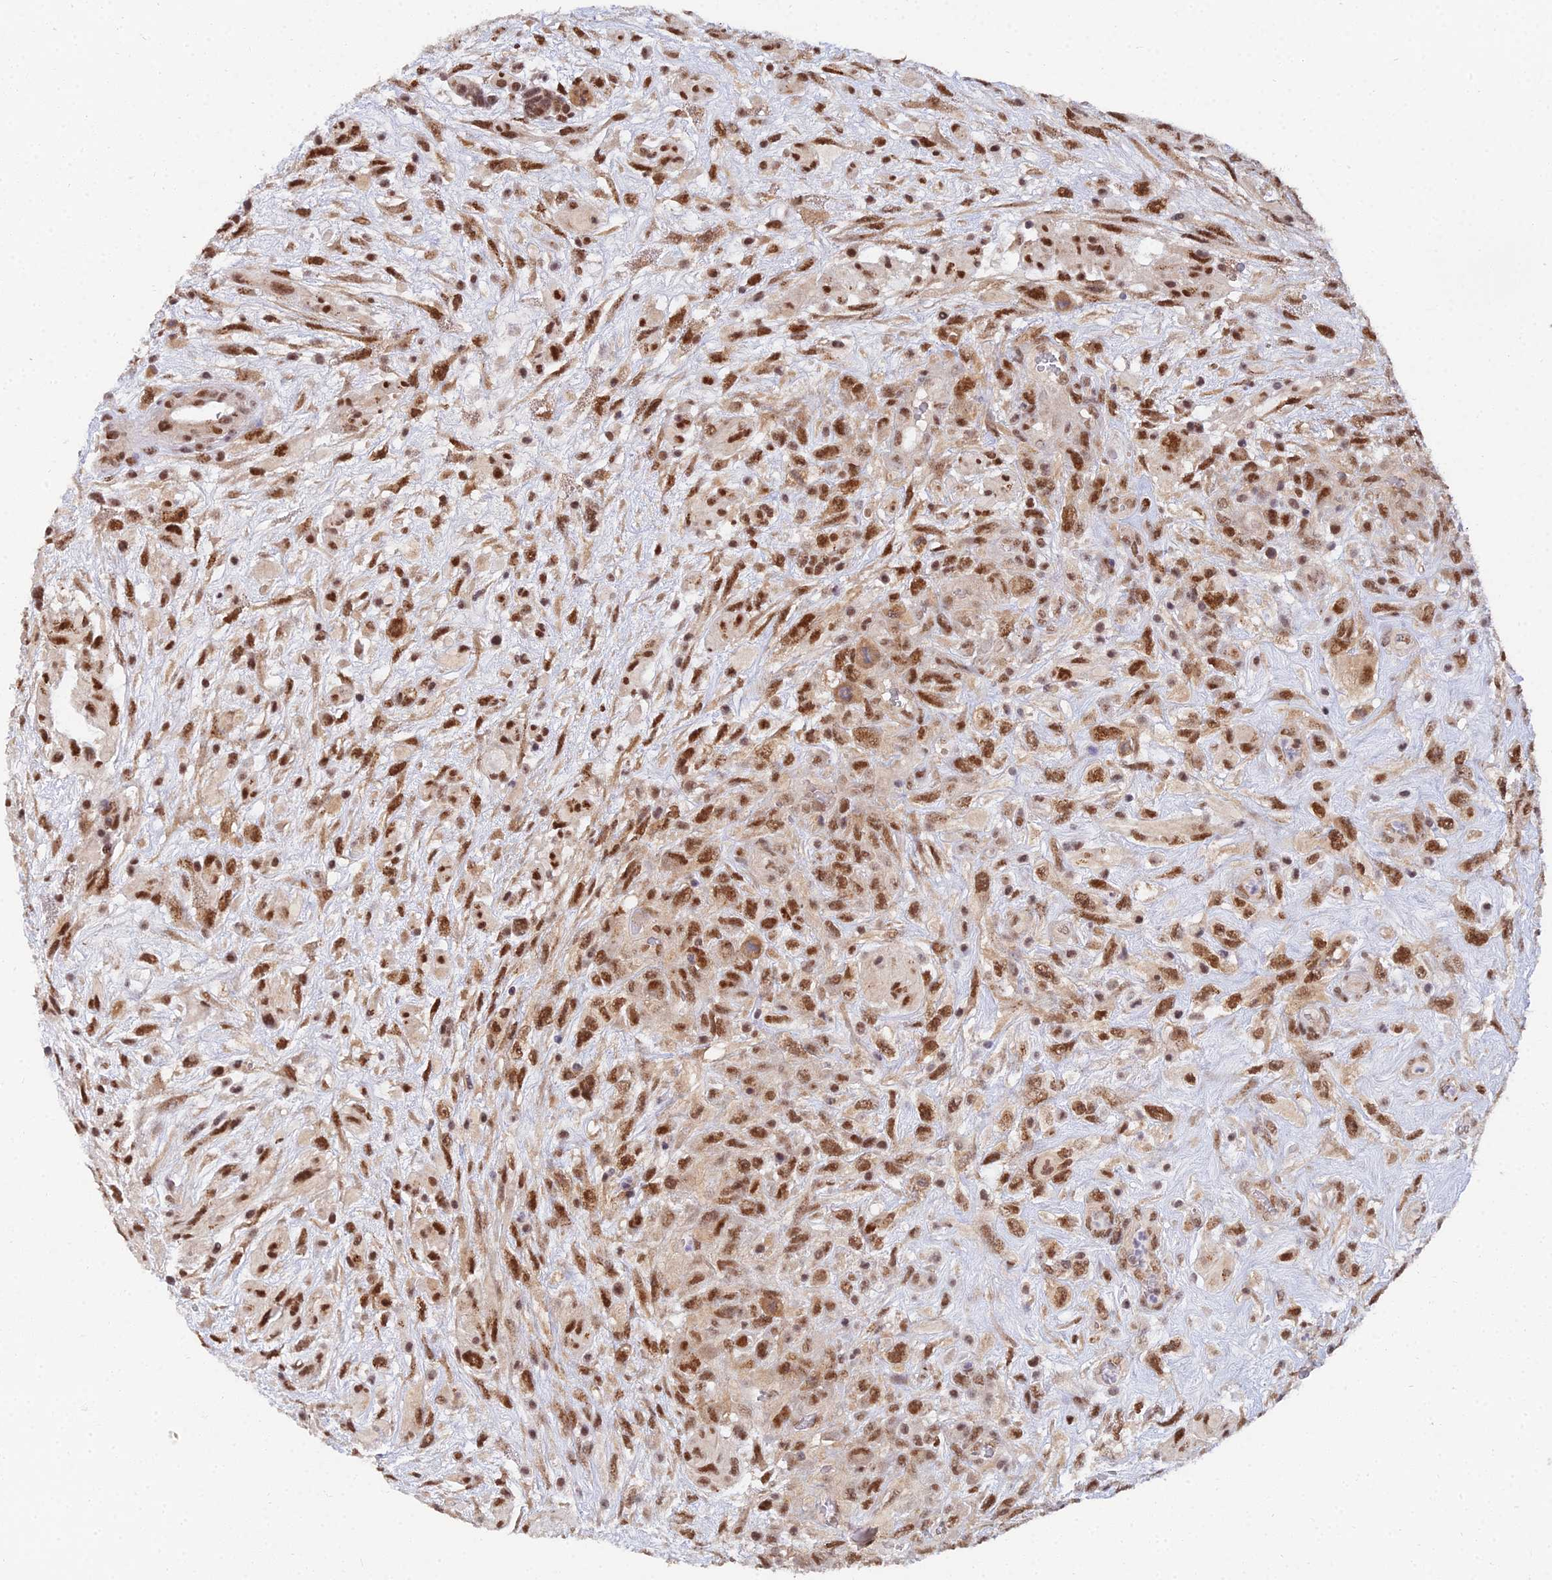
{"staining": {"intensity": "strong", "quantity": ">75%", "location": "cytoplasmic/membranous,nuclear"}, "tissue": "glioma", "cell_type": "Tumor cells", "image_type": "cancer", "snomed": [{"axis": "morphology", "description": "Glioma, malignant, High grade"}, {"axis": "topography", "description": "Brain"}], "caption": "Malignant high-grade glioma stained with IHC reveals strong cytoplasmic/membranous and nuclear positivity in approximately >75% of tumor cells.", "gene": "THOC3", "patient": {"sex": "male", "age": 61}}